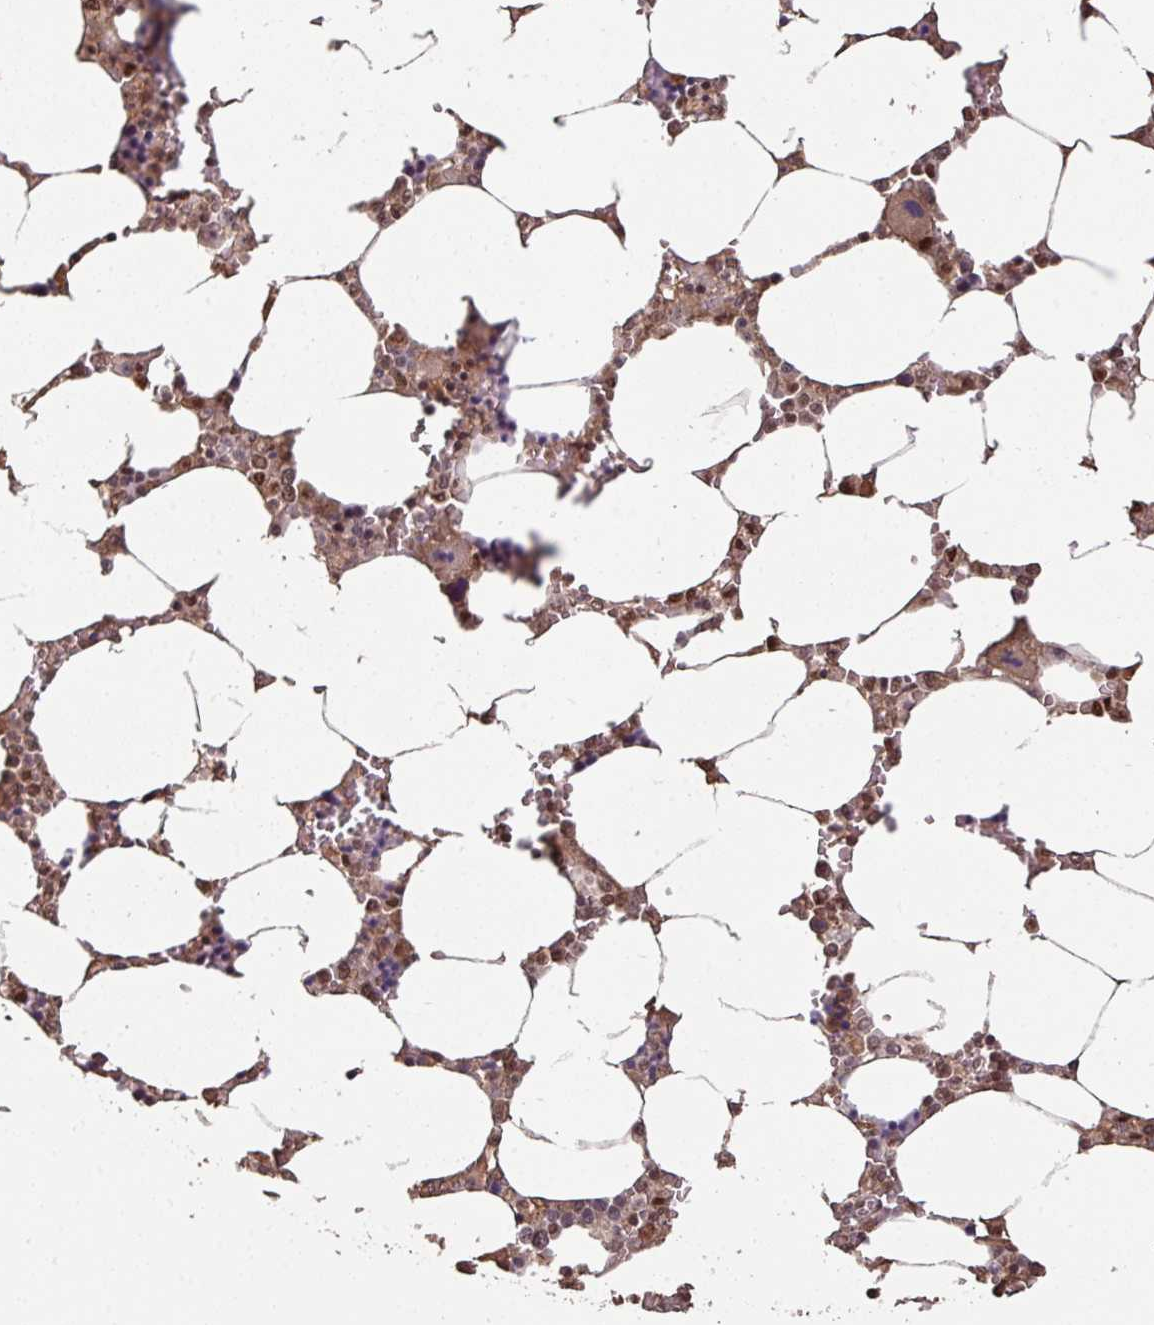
{"staining": {"intensity": "strong", "quantity": "<25%", "location": "cytoplasmic/membranous,nuclear"}, "tissue": "bone marrow", "cell_type": "Hematopoietic cells", "image_type": "normal", "snomed": [{"axis": "morphology", "description": "Normal tissue, NOS"}, {"axis": "topography", "description": "Bone marrow"}], "caption": "IHC histopathology image of benign bone marrow stained for a protein (brown), which shows medium levels of strong cytoplasmic/membranous,nuclear staining in about <25% of hematopoietic cells.", "gene": "POLD1", "patient": {"sex": "male", "age": 64}}